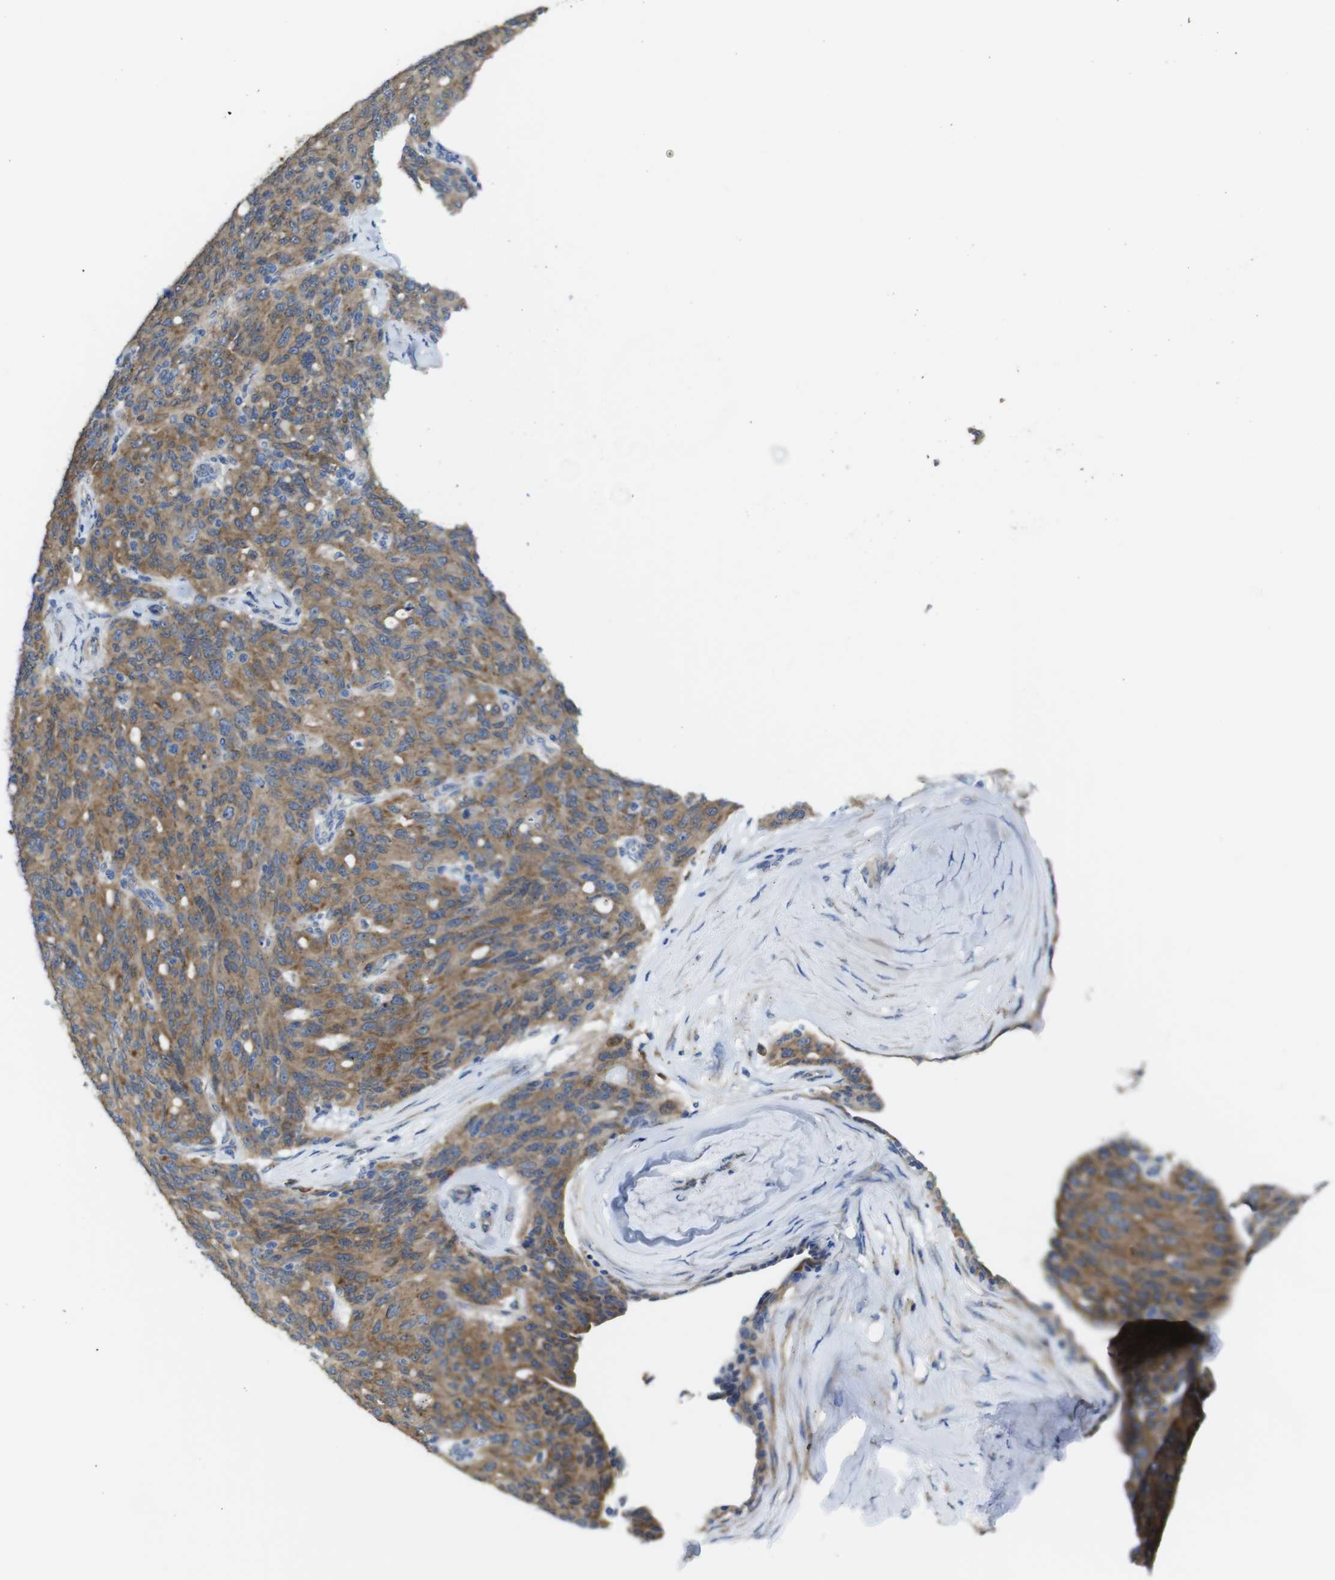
{"staining": {"intensity": "moderate", "quantity": ">75%", "location": "cytoplasmic/membranous"}, "tissue": "ovarian cancer", "cell_type": "Tumor cells", "image_type": "cancer", "snomed": [{"axis": "morphology", "description": "Carcinoma, endometroid"}, {"axis": "topography", "description": "Ovary"}], "caption": "Protein analysis of ovarian cancer tissue demonstrates moderate cytoplasmic/membranous staining in about >75% of tumor cells. (brown staining indicates protein expression, while blue staining denotes nuclei).", "gene": "DDRGK1", "patient": {"sex": "female", "age": 60}}